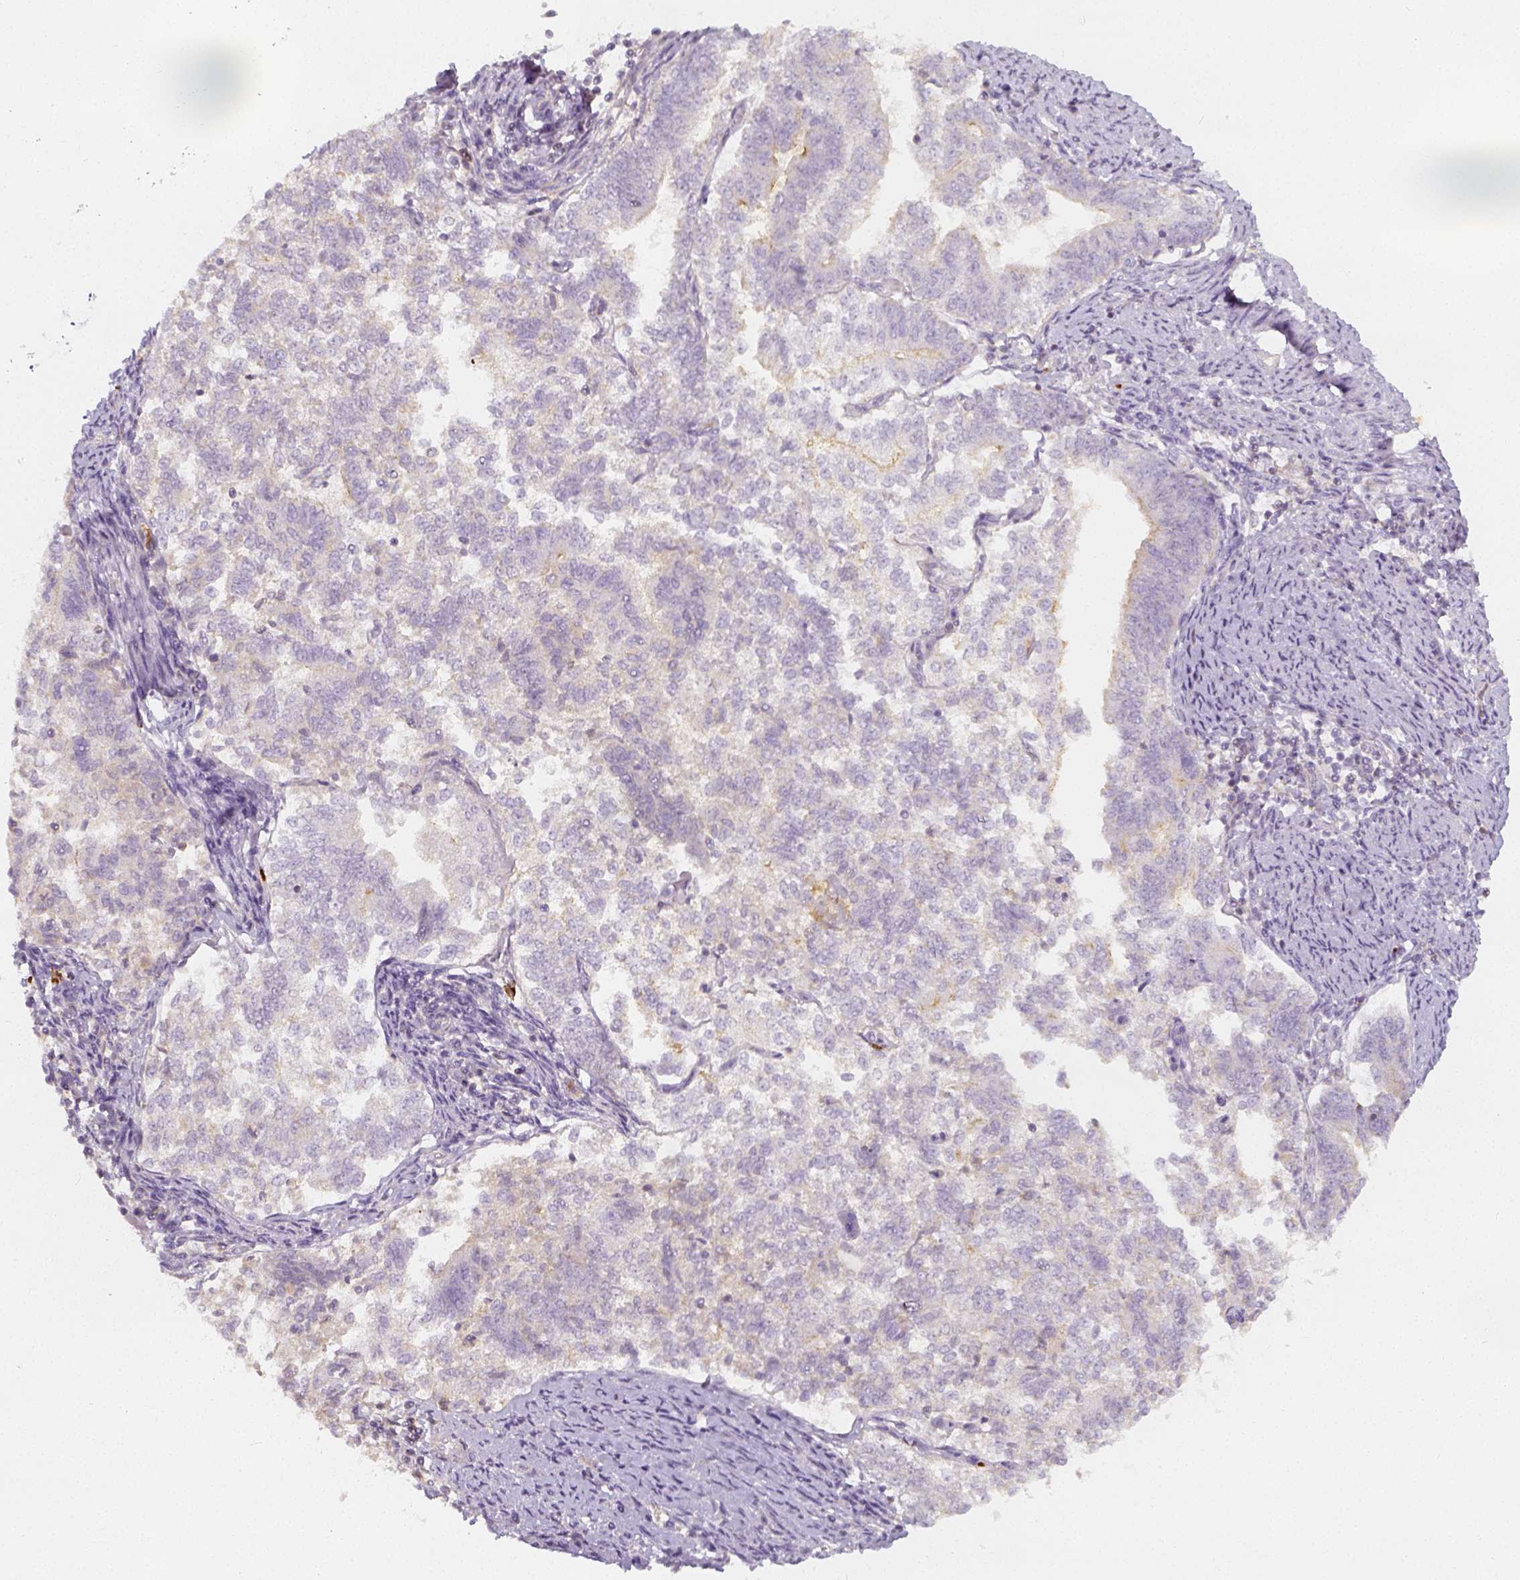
{"staining": {"intensity": "moderate", "quantity": "<25%", "location": "cytoplasmic/membranous"}, "tissue": "endometrial cancer", "cell_type": "Tumor cells", "image_type": "cancer", "snomed": [{"axis": "morphology", "description": "Adenocarcinoma, NOS"}, {"axis": "topography", "description": "Endometrium"}], "caption": "Tumor cells show moderate cytoplasmic/membranous expression in approximately <25% of cells in endometrial adenocarcinoma.", "gene": "PTPRJ", "patient": {"sex": "female", "age": 65}}